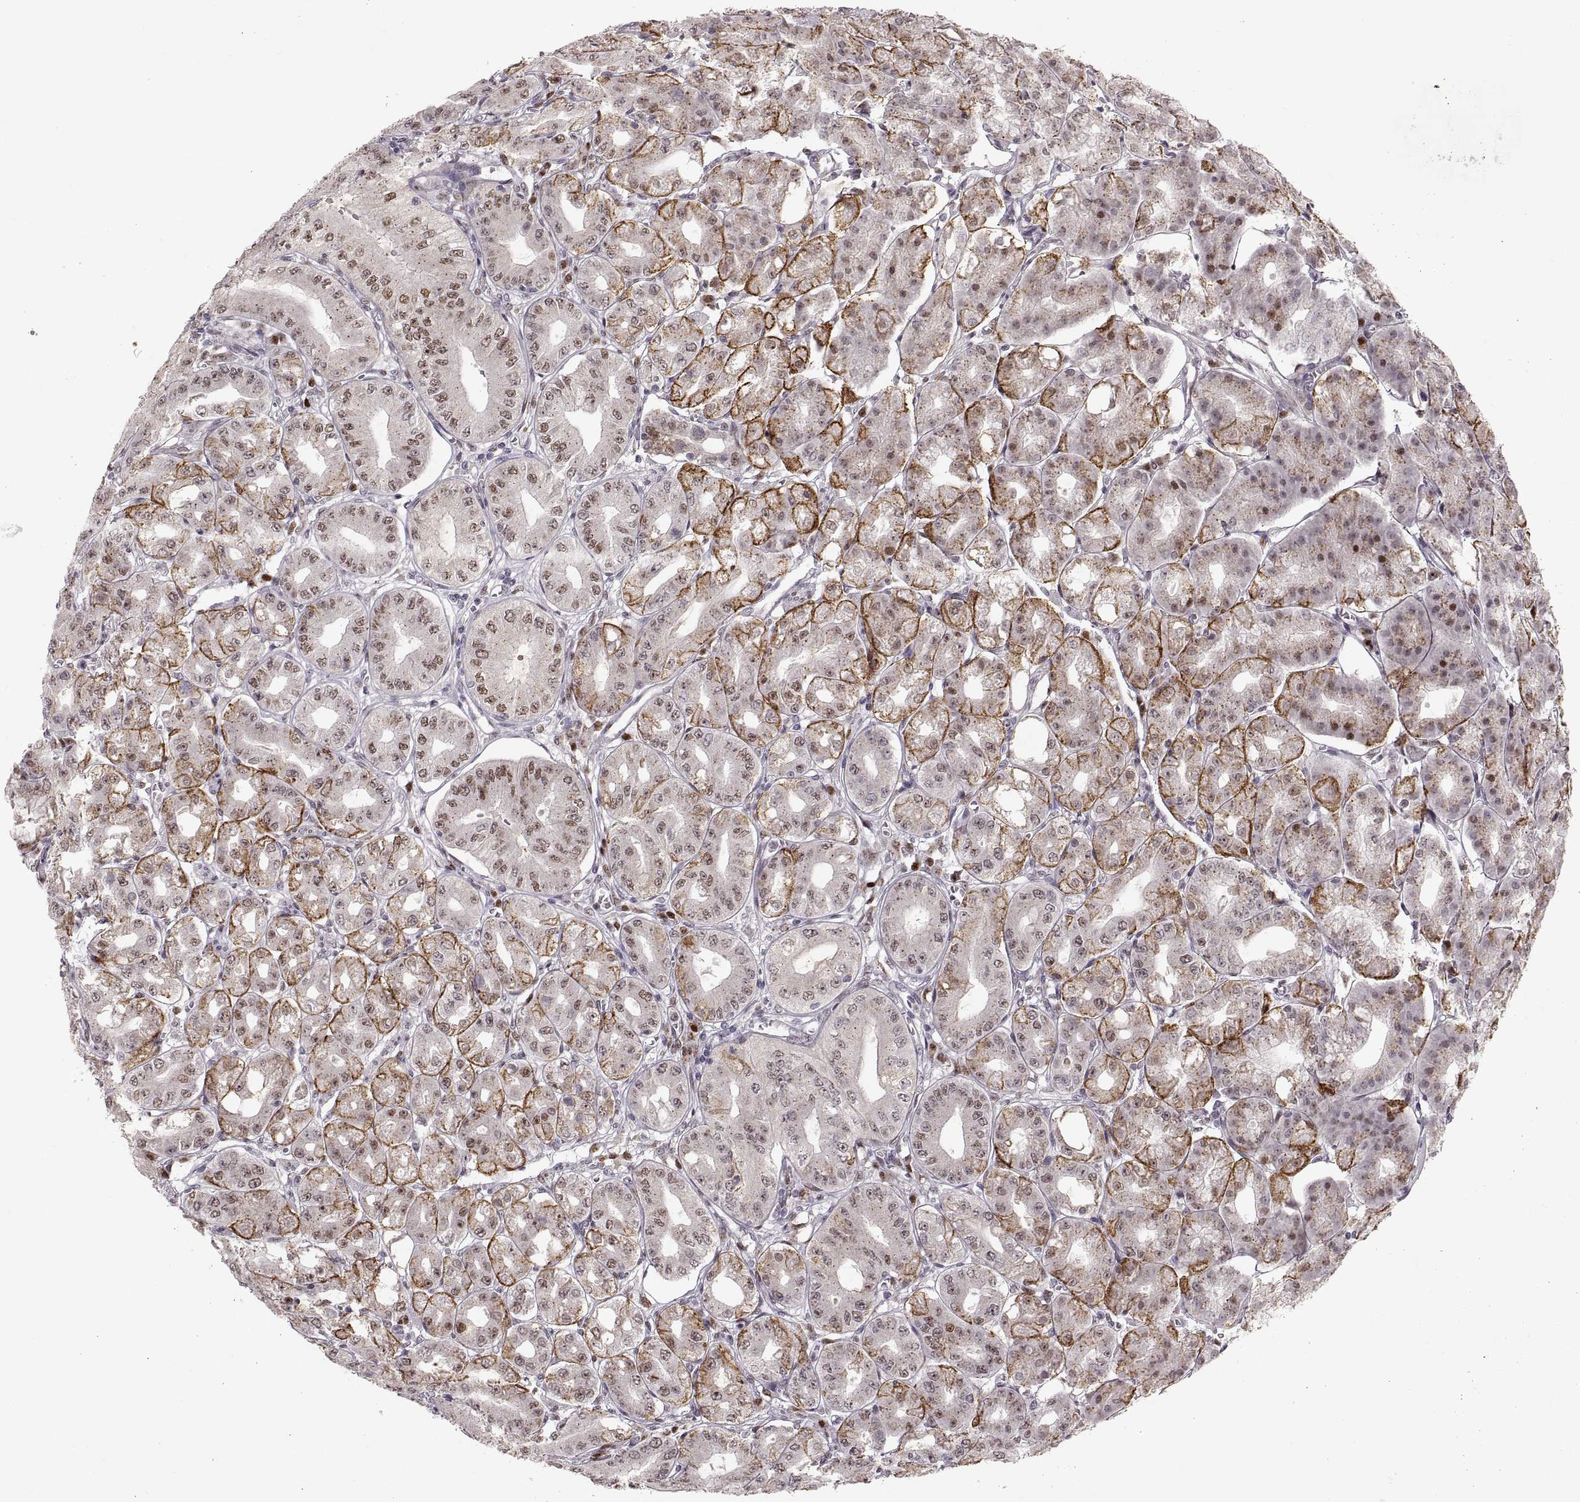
{"staining": {"intensity": "strong", "quantity": "<25%", "location": "cytoplasmic/membranous,nuclear"}, "tissue": "stomach", "cell_type": "Glandular cells", "image_type": "normal", "snomed": [{"axis": "morphology", "description": "Normal tissue, NOS"}, {"axis": "topography", "description": "Stomach, lower"}], "caption": "Stomach stained with DAB immunohistochemistry demonstrates medium levels of strong cytoplasmic/membranous,nuclear staining in approximately <25% of glandular cells.", "gene": "SNAI1", "patient": {"sex": "male", "age": 71}}